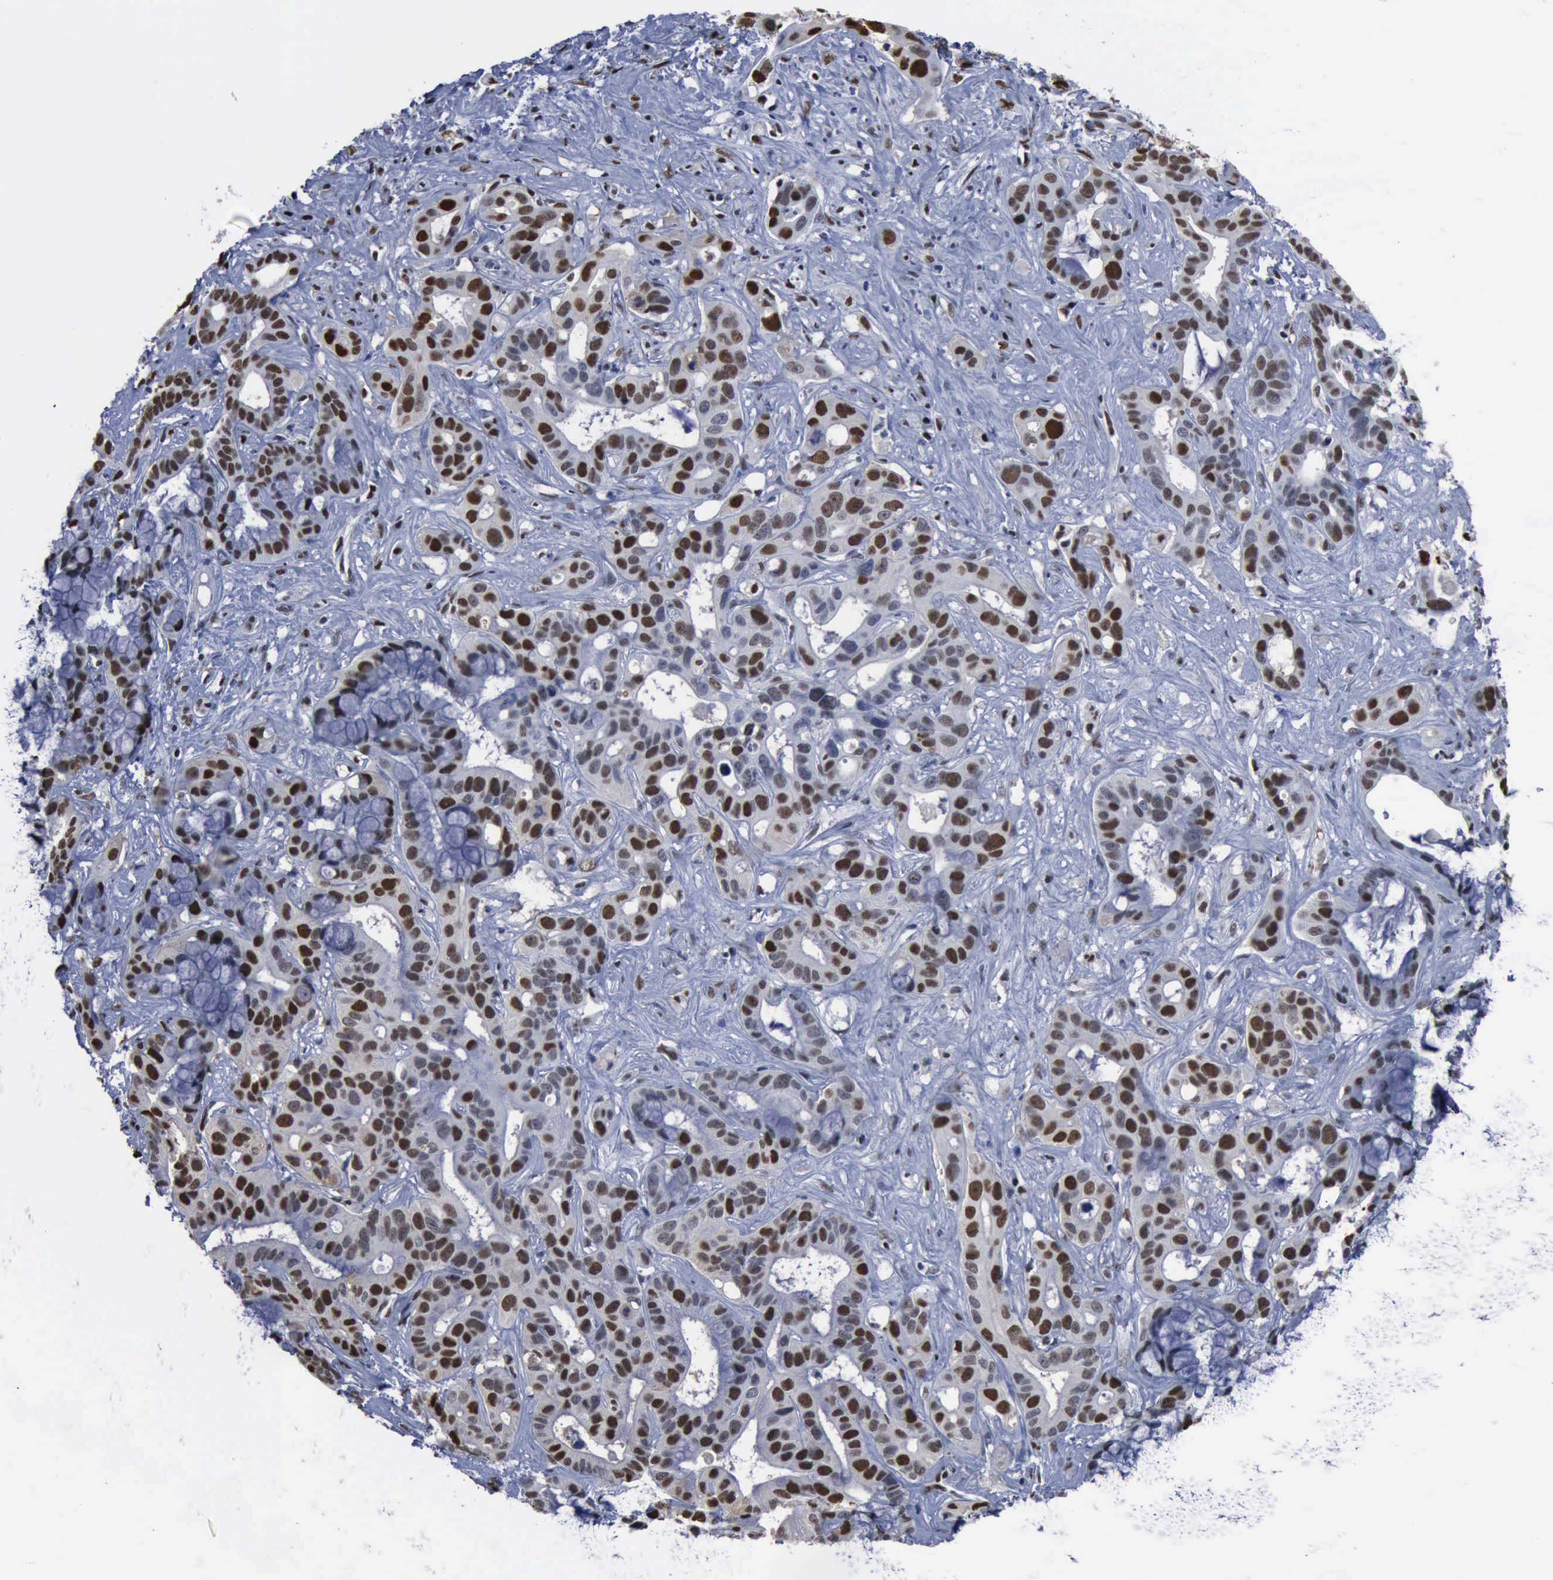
{"staining": {"intensity": "weak", "quantity": "25%-75%", "location": "nuclear"}, "tissue": "liver cancer", "cell_type": "Tumor cells", "image_type": "cancer", "snomed": [{"axis": "morphology", "description": "Cholangiocarcinoma"}, {"axis": "topography", "description": "Liver"}], "caption": "Immunohistochemical staining of liver cancer (cholangiocarcinoma) displays weak nuclear protein expression in approximately 25%-75% of tumor cells.", "gene": "PCNA", "patient": {"sex": "female", "age": 65}}